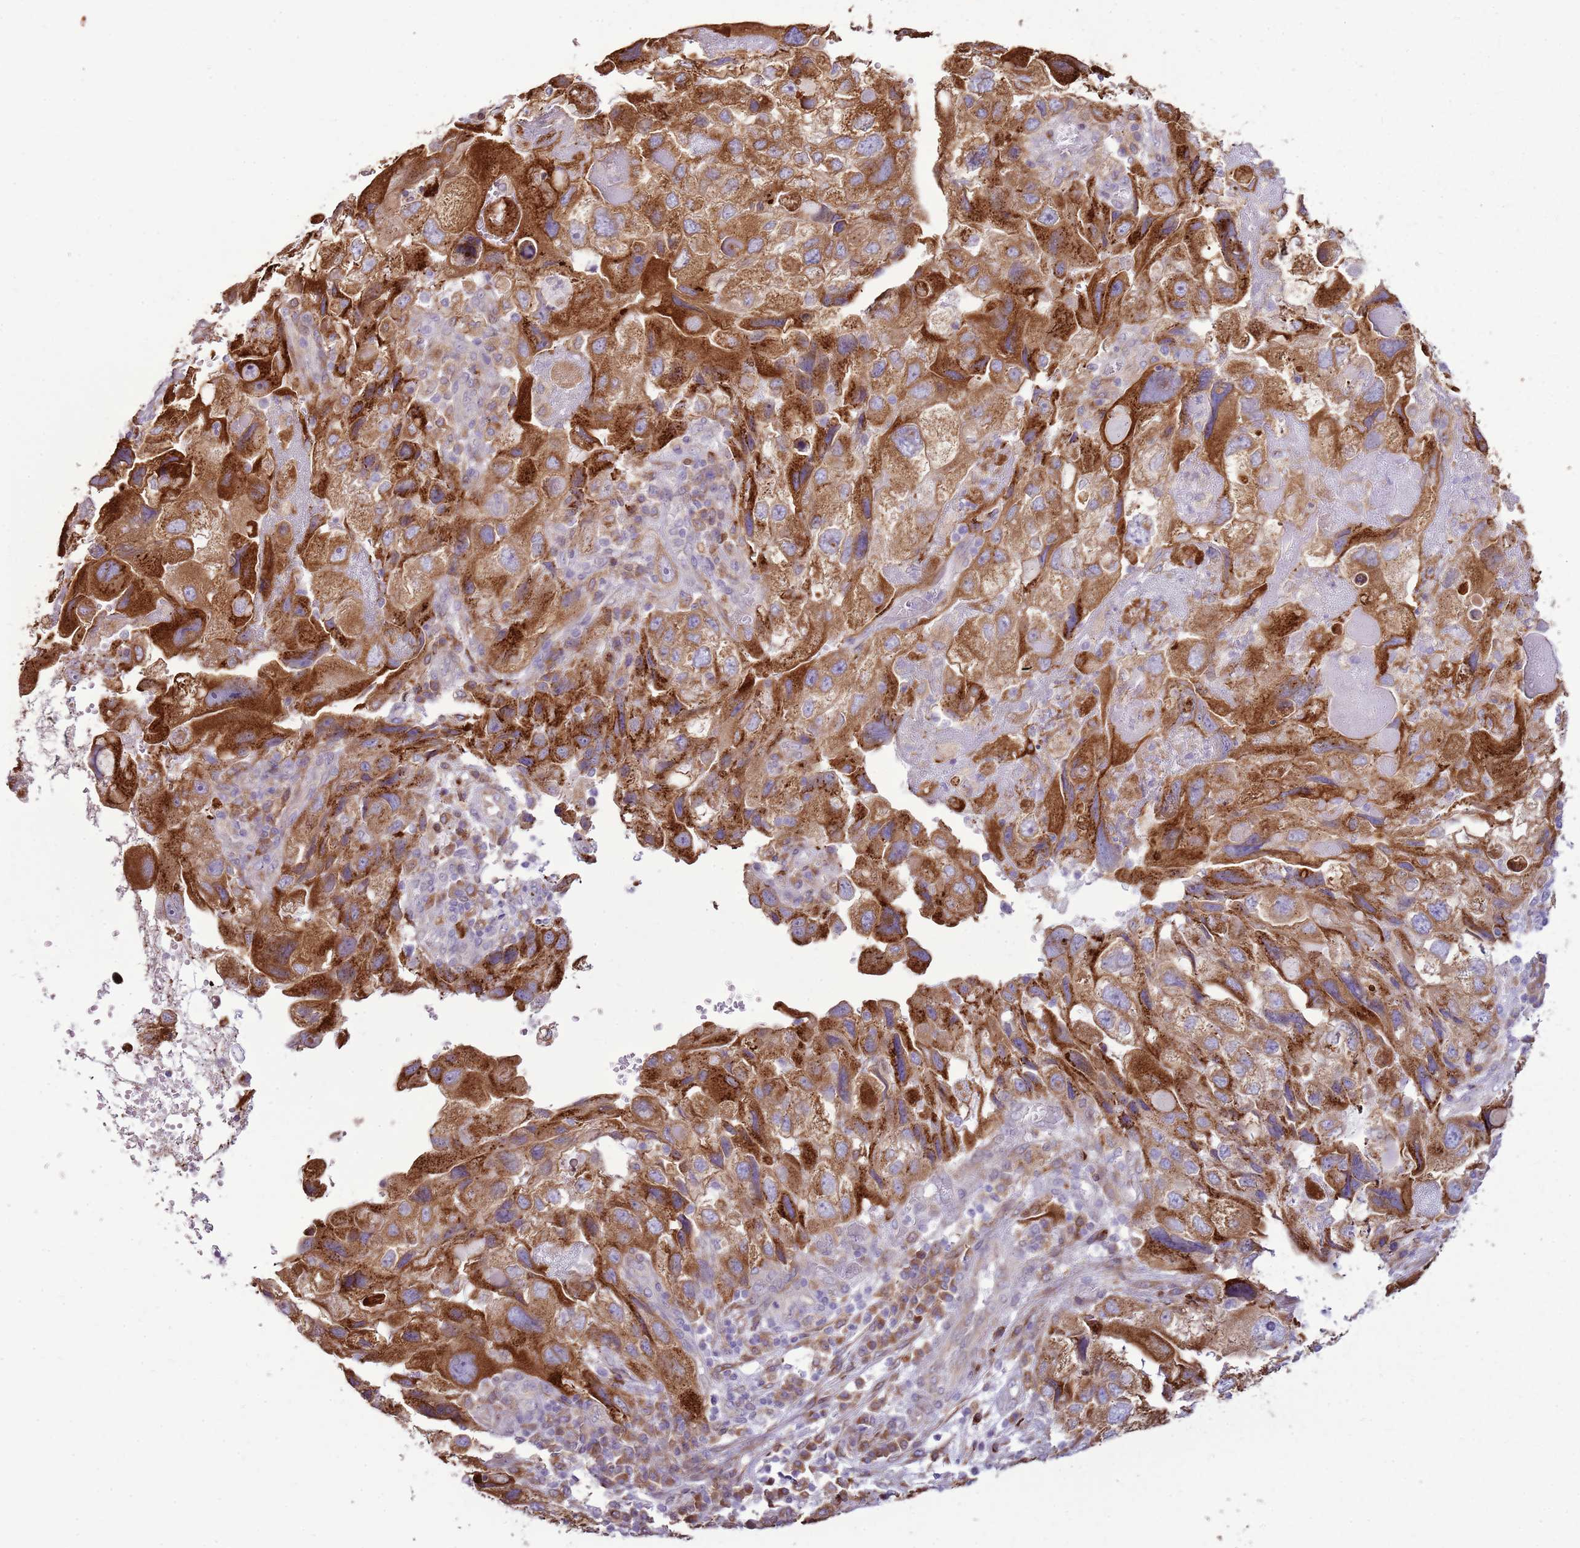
{"staining": {"intensity": "strong", "quantity": ">75%", "location": "cytoplasmic/membranous"}, "tissue": "endometrial cancer", "cell_type": "Tumor cells", "image_type": "cancer", "snomed": [{"axis": "morphology", "description": "Adenocarcinoma, NOS"}, {"axis": "topography", "description": "Endometrium"}], "caption": "Human endometrial cancer stained with a protein marker demonstrates strong staining in tumor cells.", "gene": "TMED10", "patient": {"sex": "female", "age": 49}}